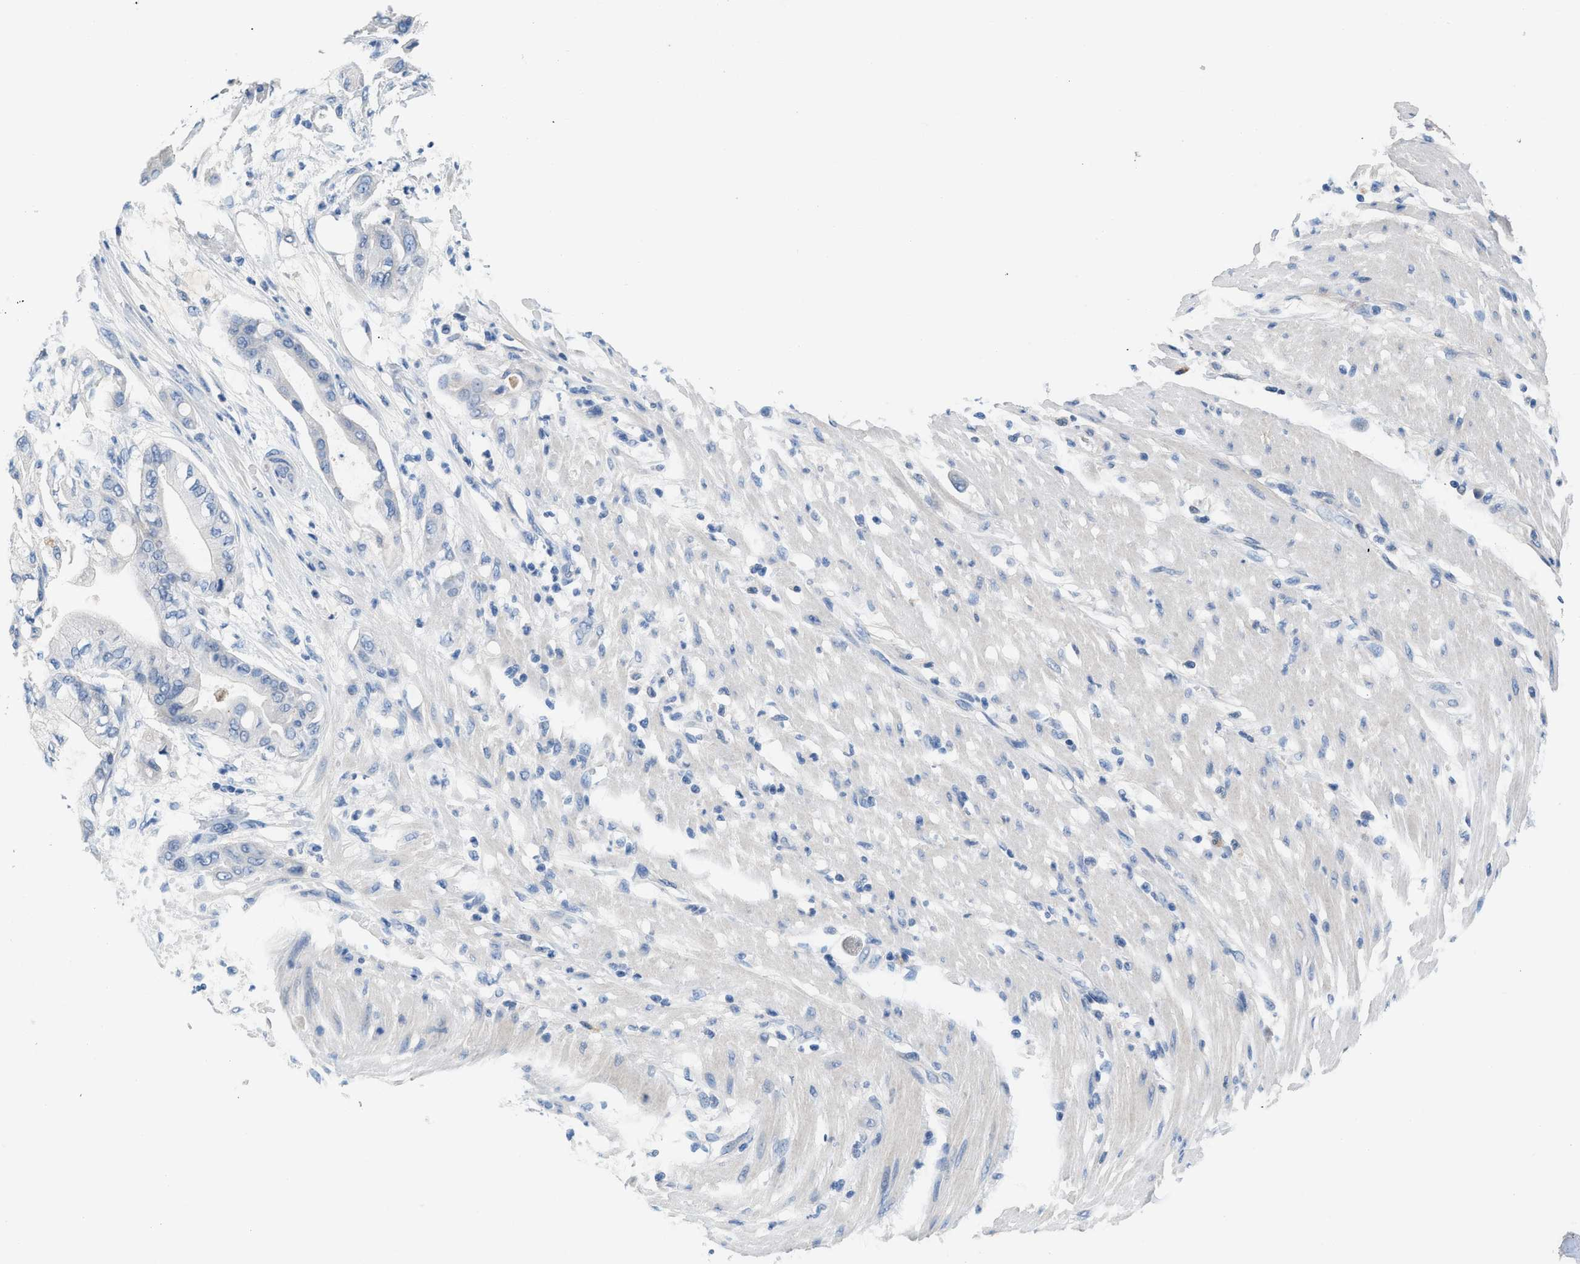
{"staining": {"intensity": "negative", "quantity": "none", "location": "none"}, "tissue": "pancreatic cancer", "cell_type": "Tumor cells", "image_type": "cancer", "snomed": [{"axis": "morphology", "description": "Adenocarcinoma, NOS"}, {"axis": "morphology", "description": "Adenocarcinoma, metastatic, NOS"}, {"axis": "topography", "description": "Lymph node"}, {"axis": "topography", "description": "Pancreas"}, {"axis": "topography", "description": "Duodenum"}], "caption": "A micrograph of adenocarcinoma (pancreatic) stained for a protein demonstrates no brown staining in tumor cells.", "gene": "HPX", "patient": {"sex": "female", "age": 64}}